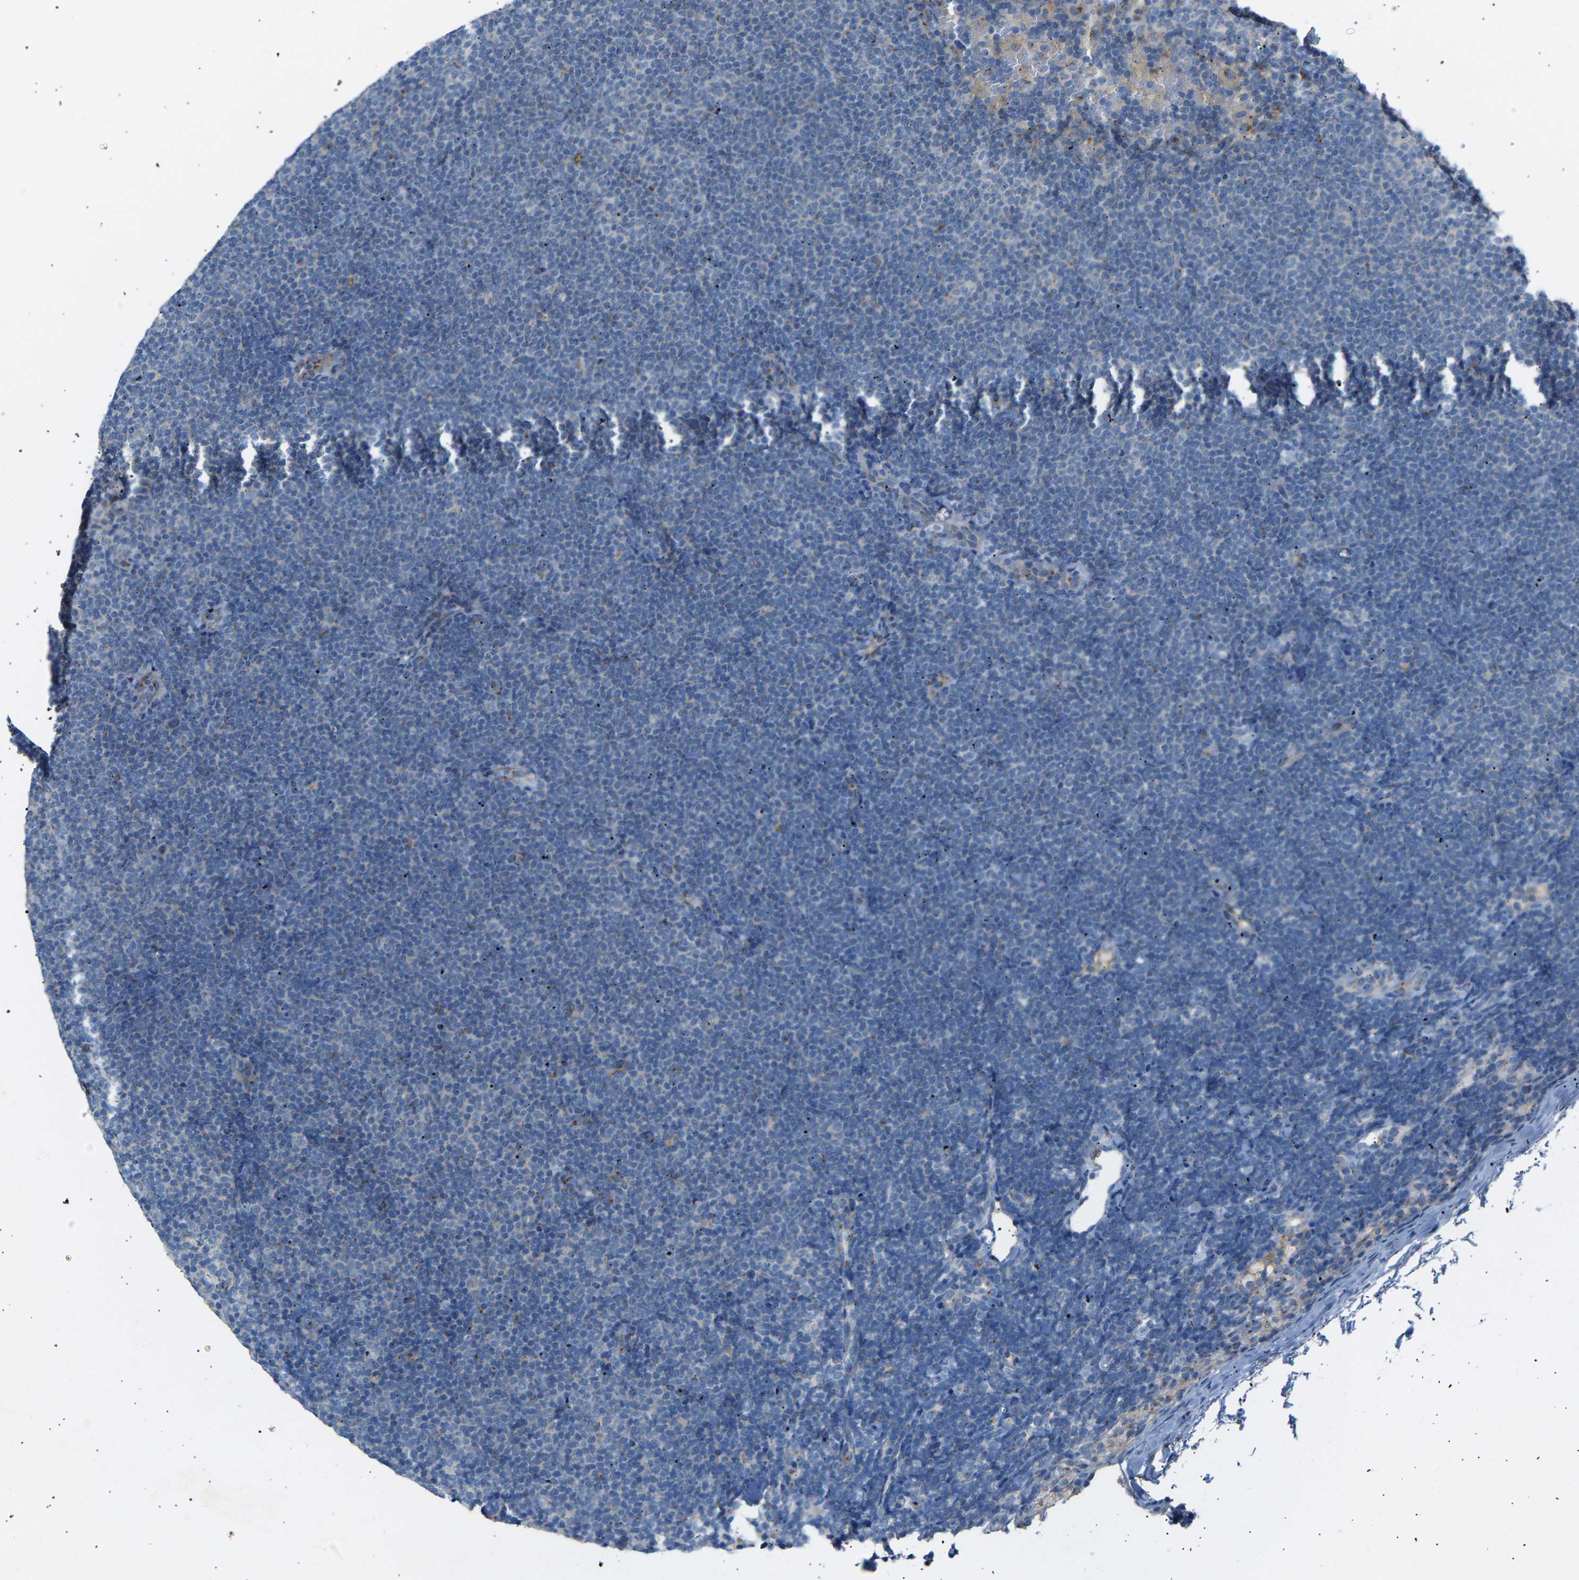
{"staining": {"intensity": "negative", "quantity": "none", "location": "none"}, "tissue": "lymphoma", "cell_type": "Tumor cells", "image_type": "cancer", "snomed": [{"axis": "morphology", "description": "Malignant lymphoma, non-Hodgkin's type, Low grade"}, {"axis": "topography", "description": "Lymph node"}], "caption": "Immunohistochemistry (IHC) photomicrograph of human lymphoma stained for a protein (brown), which shows no expression in tumor cells.", "gene": "CYREN", "patient": {"sex": "female", "age": 53}}